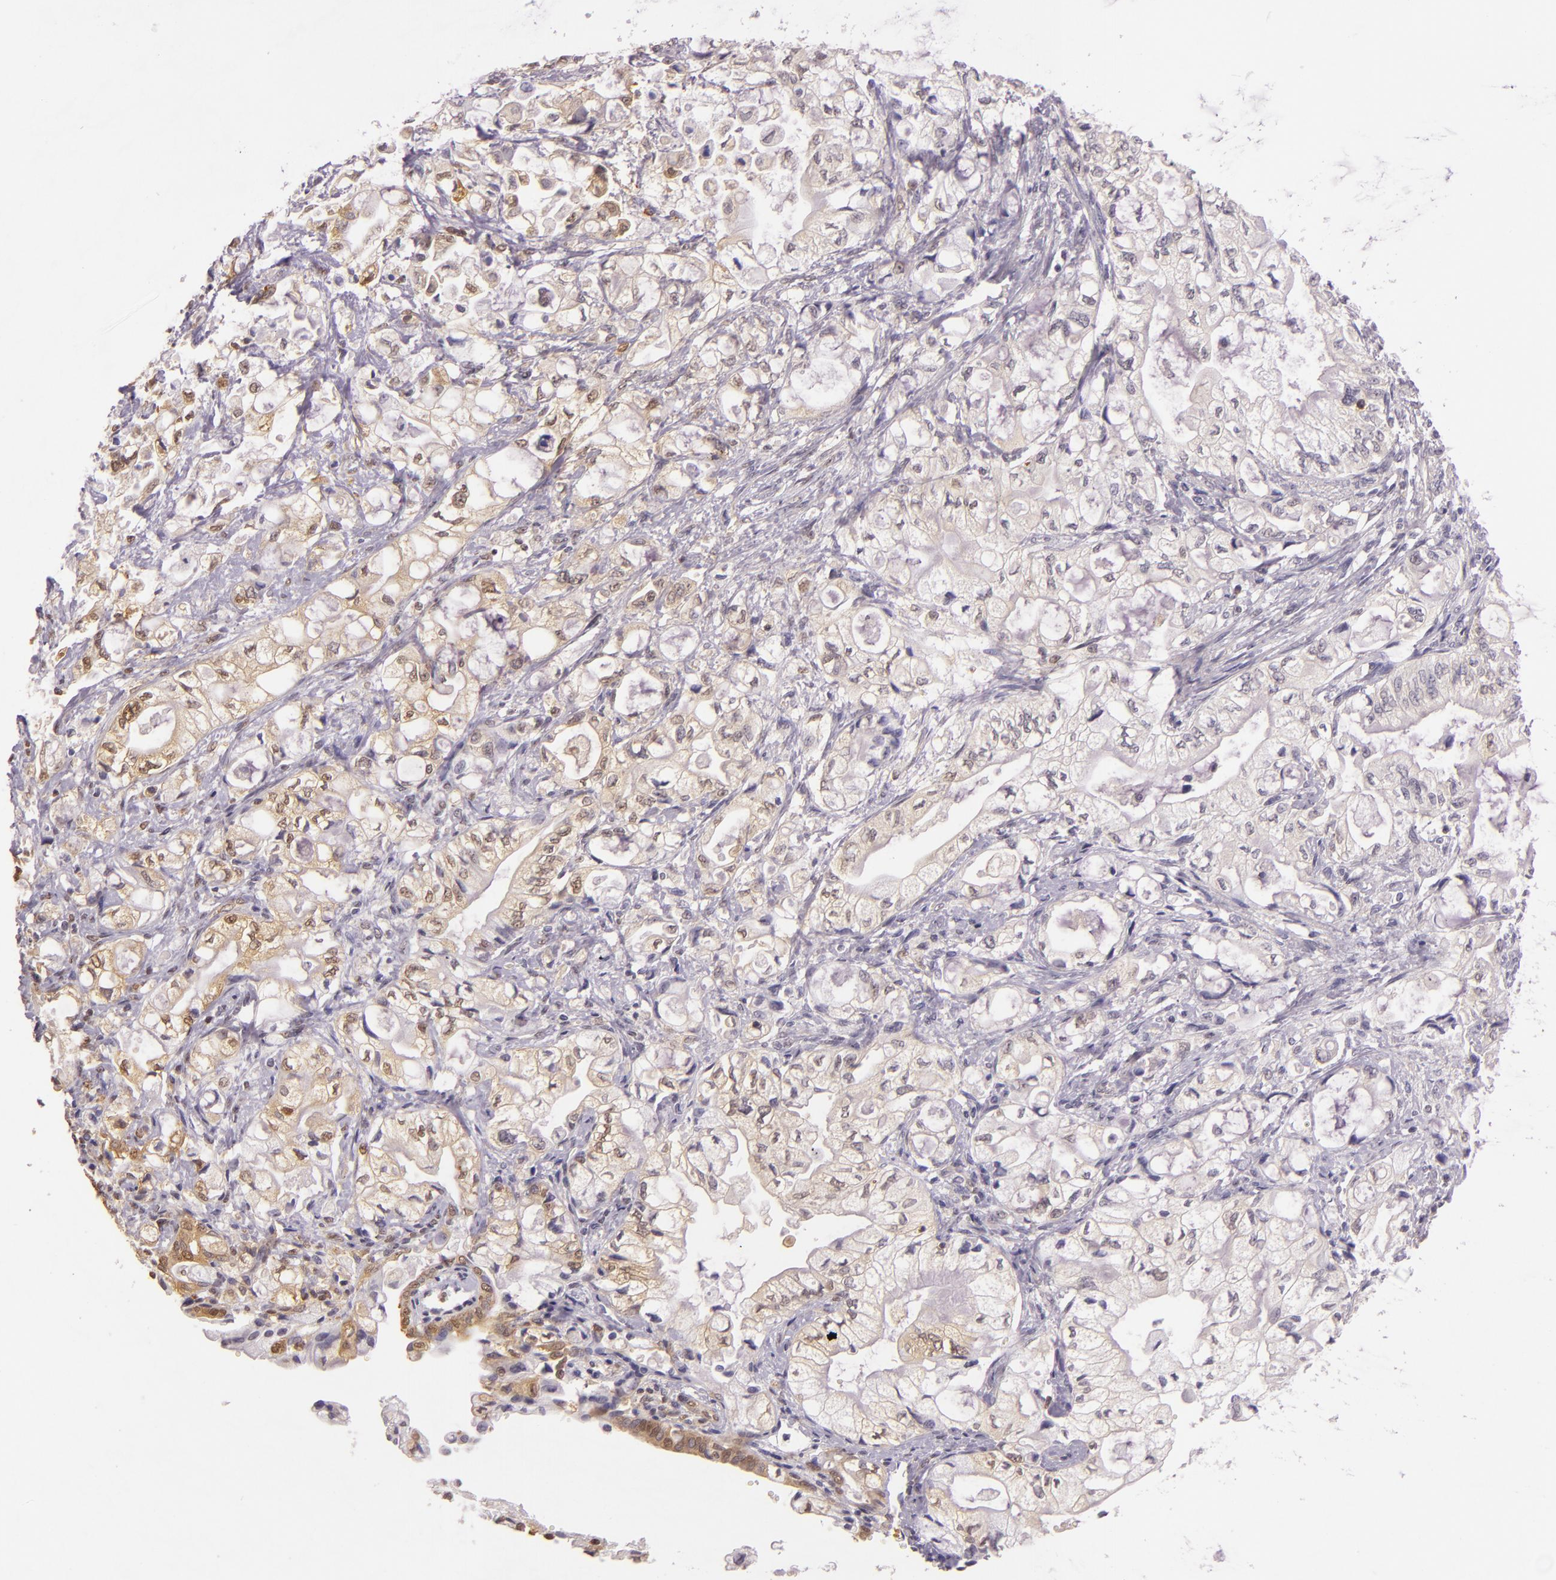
{"staining": {"intensity": "moderate", "quantity": "25%-75%", "location": "nuclear"}, "tissue": "pancreatic cancer", "cell_type": "Tumor cells", "image_type": "cancer", "snomed": [{"axis": "morphology", "description": "Adenocarcinoma, NOS"}, {"axis": "topography", "description": "Pancreas"}], "caption": "Adenocarcinoma (pancreatic) tissue displays moderate nuclear positivity in approximately 25%-75% of tumor cells, visualized by immunohistochemistry. (Stains: DAB in brown, nuclei in blue, Microscopy: brightfield microscopy at high magnification).", "gene": "HSPA8", "patient": {"sex": "male", "age": 79}}